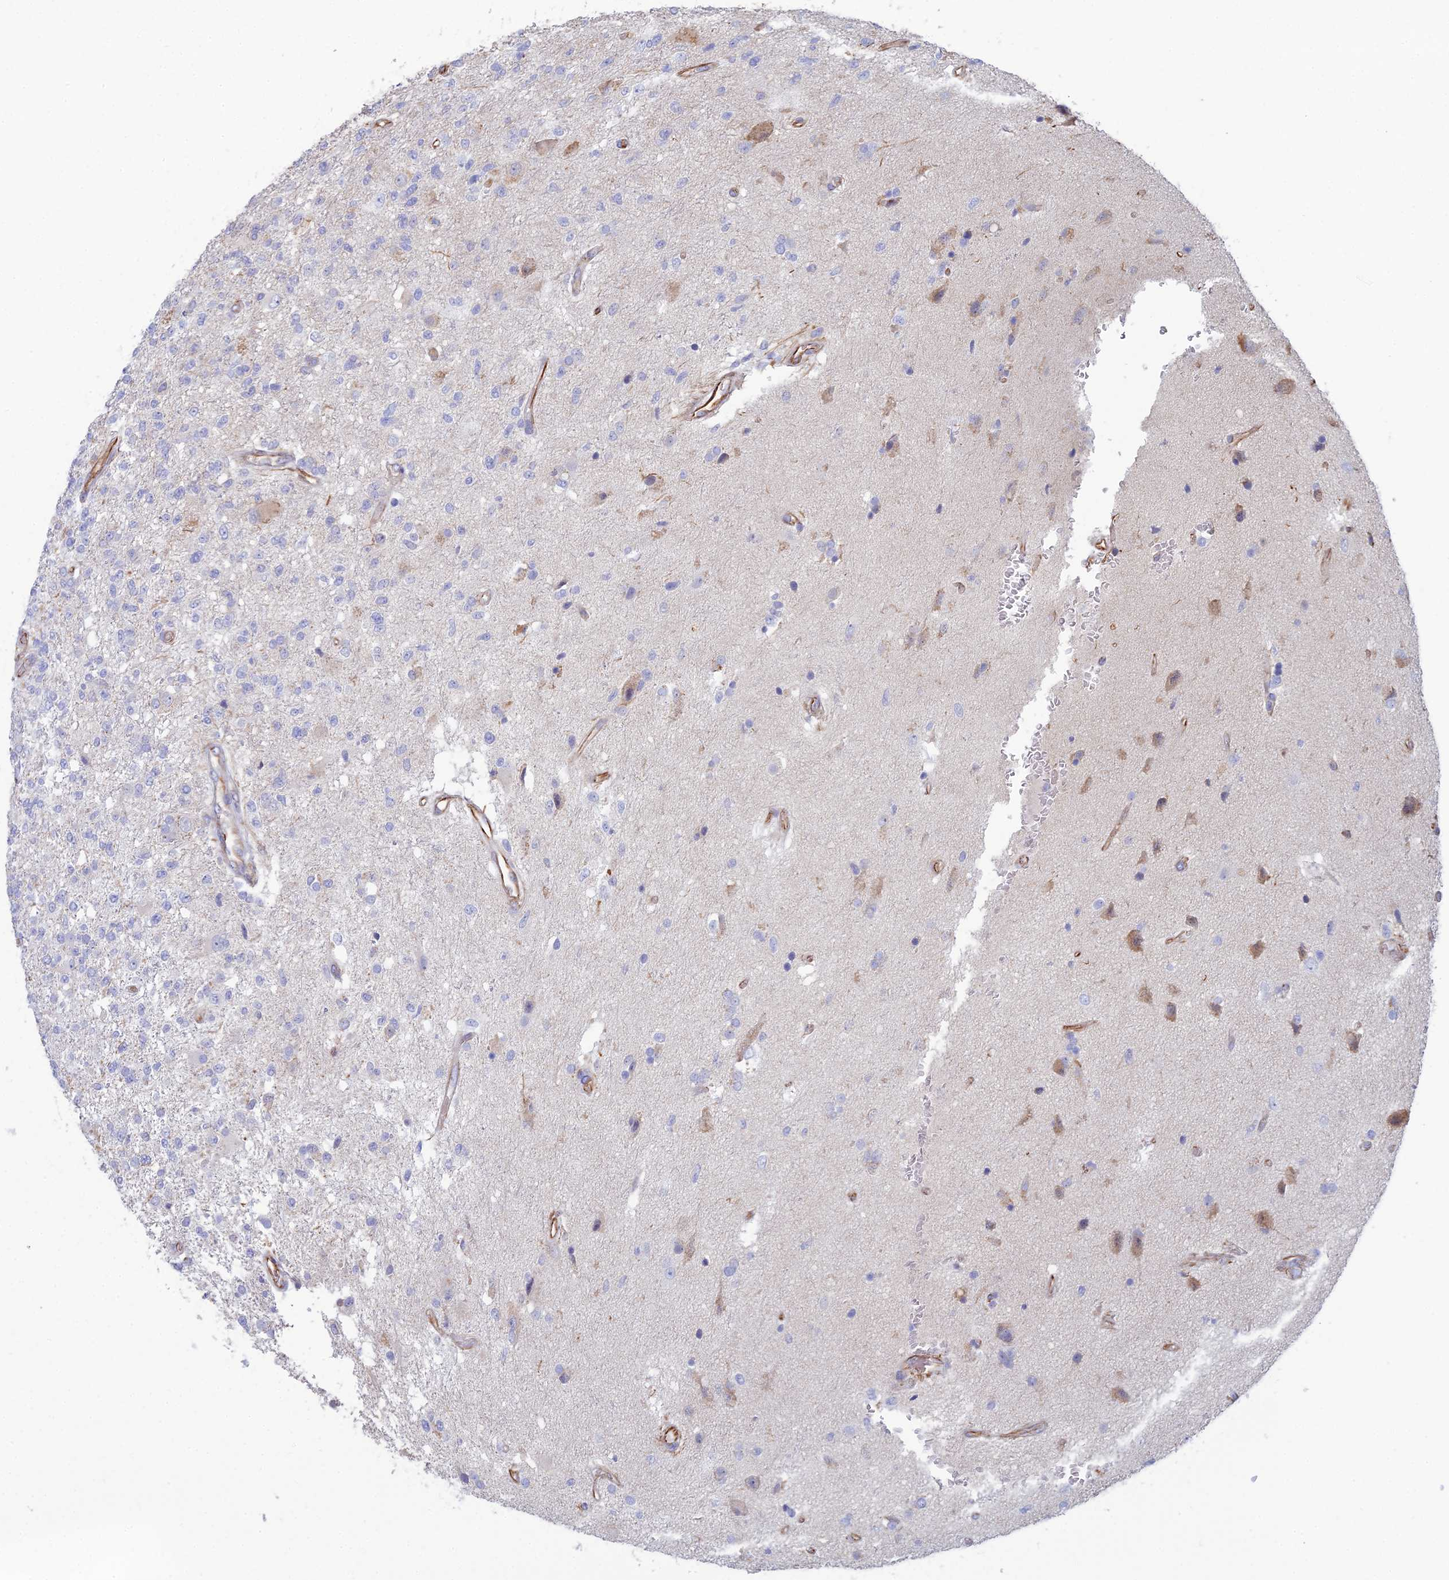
{"staining": {"intensity": "negative", "quantity": "none", "location": "none"}, "tissue": "glioma", "cell_type": "Tumor cells", "image_type": "cancer", "snomed": [{"axis": "morphology", "description": "Glioma, malignant, High grade"}, {"axis": "topography", "description": "Brain"}], "caption": "Tumor cells show no significant protein positivity in glioma. The staining was performed using DAB (3,3'-diaminobenzidine) to visualize the protein expression in brown, while the nuclei were stained in blue with hematoxylin (Magnification: 20x).", "gene": "CLVS2", "patient": {"sex": "male", "age": 56}}